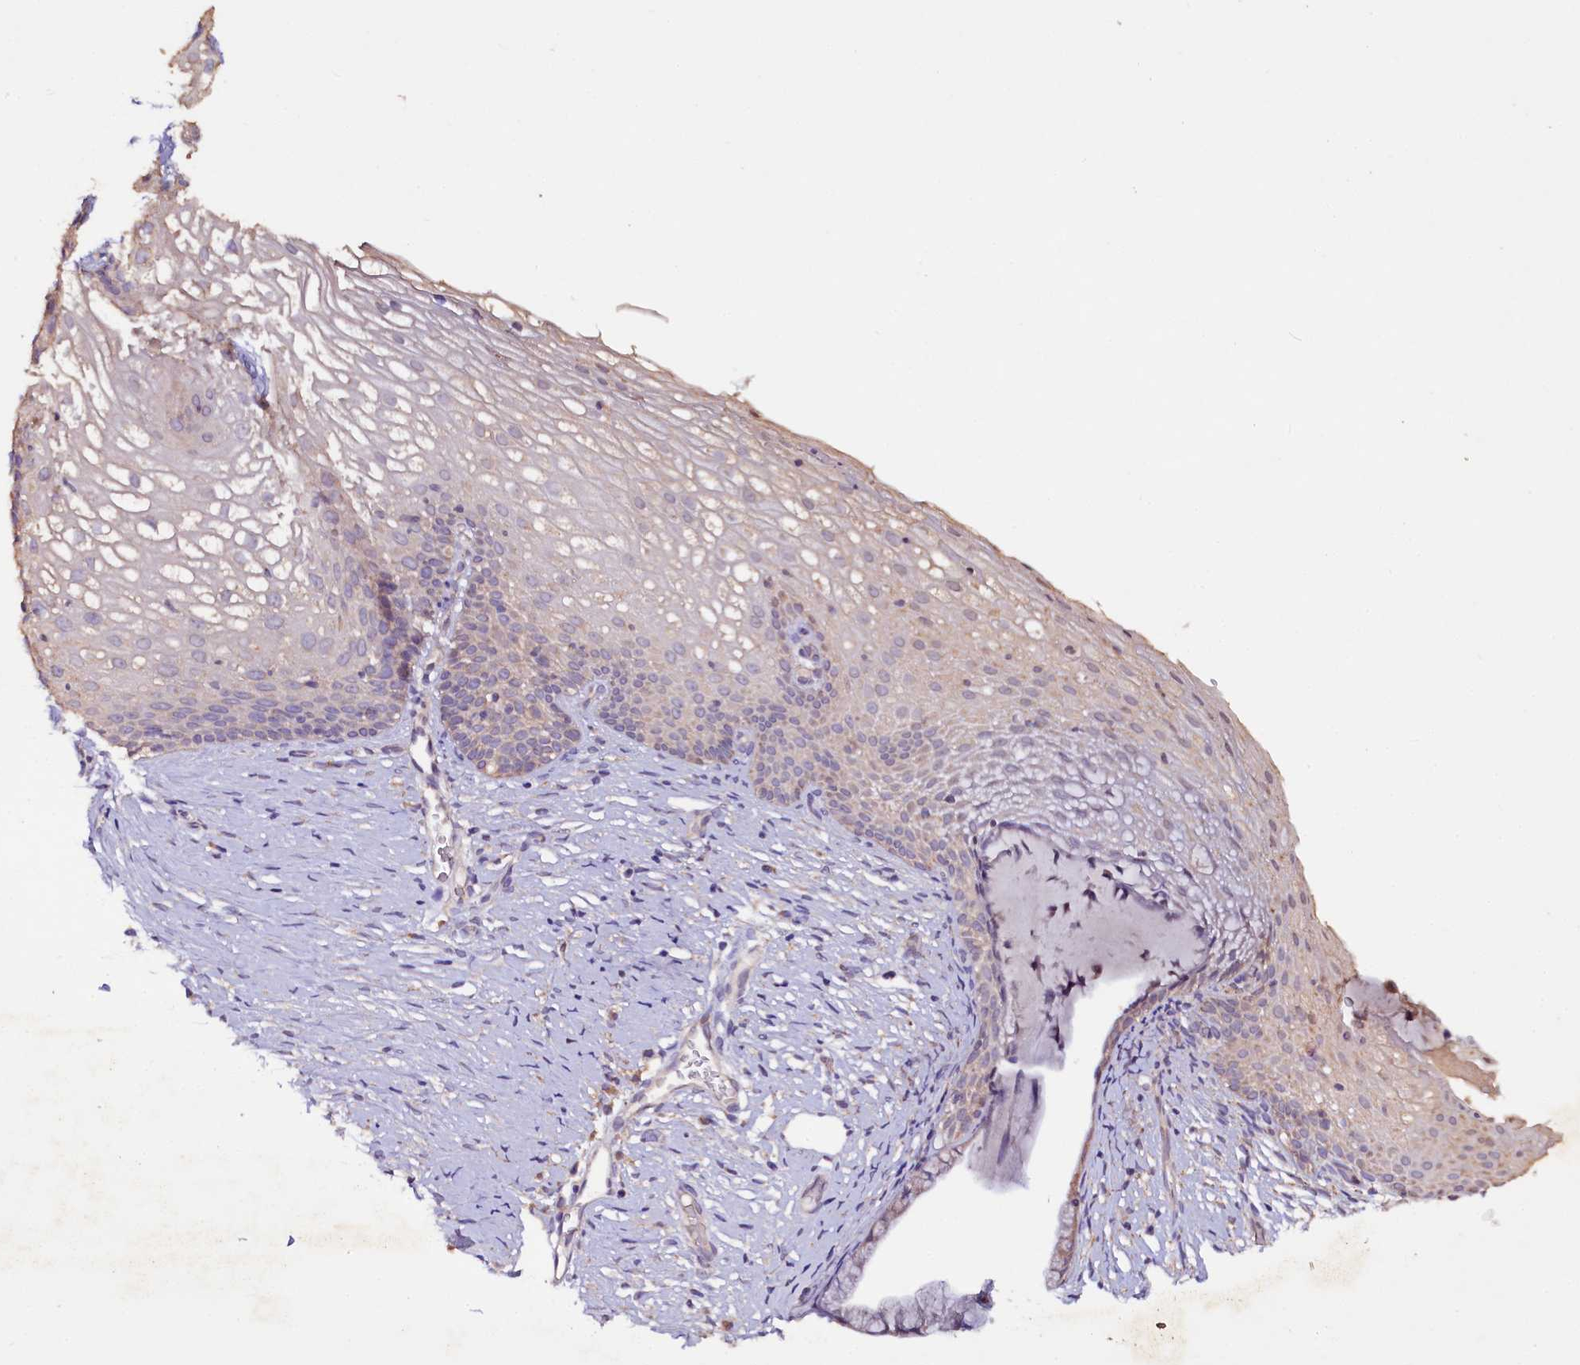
{"staining": {"intensity": "negative", "quantity": "none", "location": "none"}, "tissue": "cervix", "cell_type": "Glandular cells", "image_type": "normal", "snomed": [{"axis": "morphology", "description": "Normal tissue, NOS"}, {"axis": "topography", "description": "Cervix"}], "caption": "High power microscopy photomicrograph of an IHC image of unremarkable cervix, revealing no significant staining in glandular cells.", "gene": "ETFBKMT", "patient": {"sex": "female", "age": 33}}